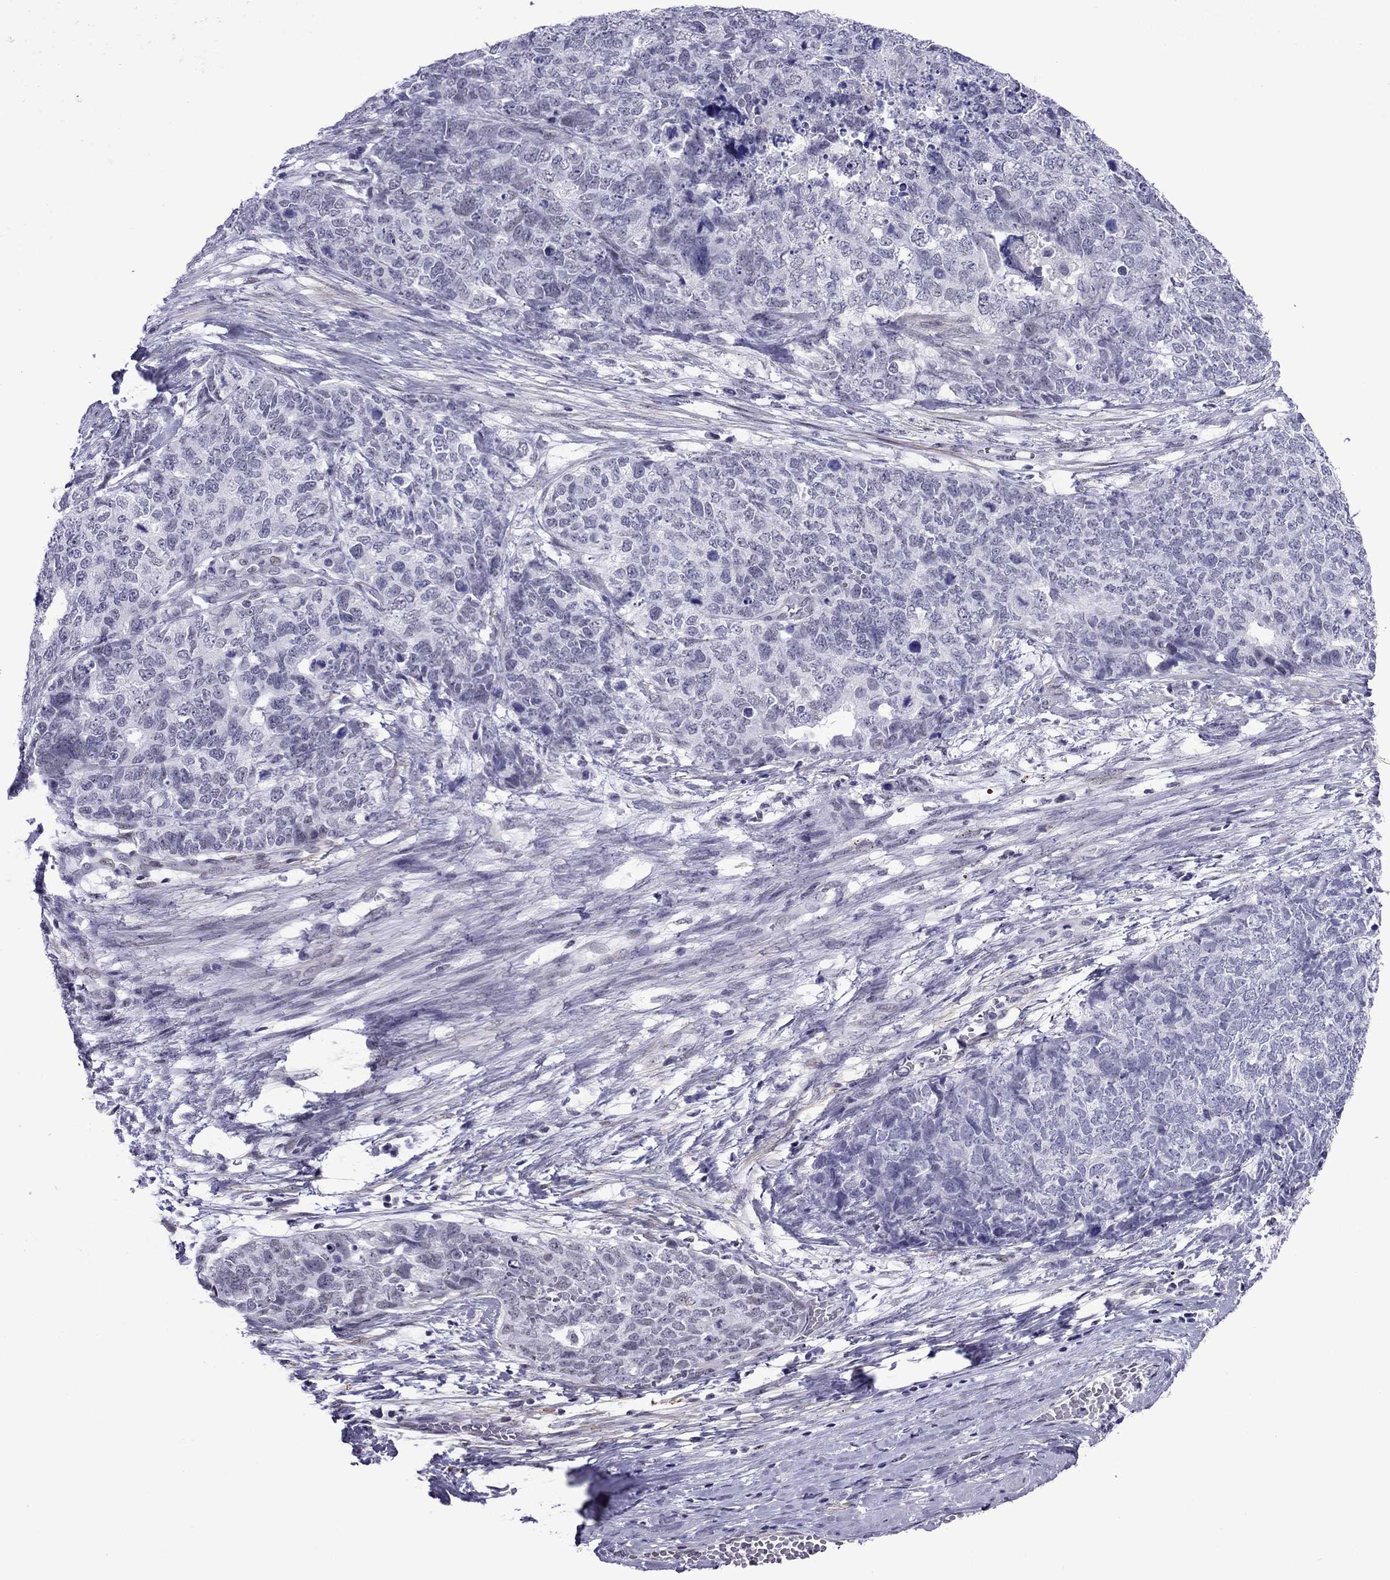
{"staining": {"intensity": "negative", "quantity": "none", "location": "none"}, "tissue": "cervical cancer", "cell_type": "Tumor cells", "image_type": "cancer", "snomed": [{"axis": "morphology", "description": "Squamous cell carcinoma, NOS"}, {"axis": "topography", "description": "Cervix"}], "caption": "Immunohistochemistry (IHC) of human cervical cancer (squamous cell carcinoma) displays no positivity in tumor cells.", "gene": "ZNF646", "patient": {"sex": "female", "age": 63}}